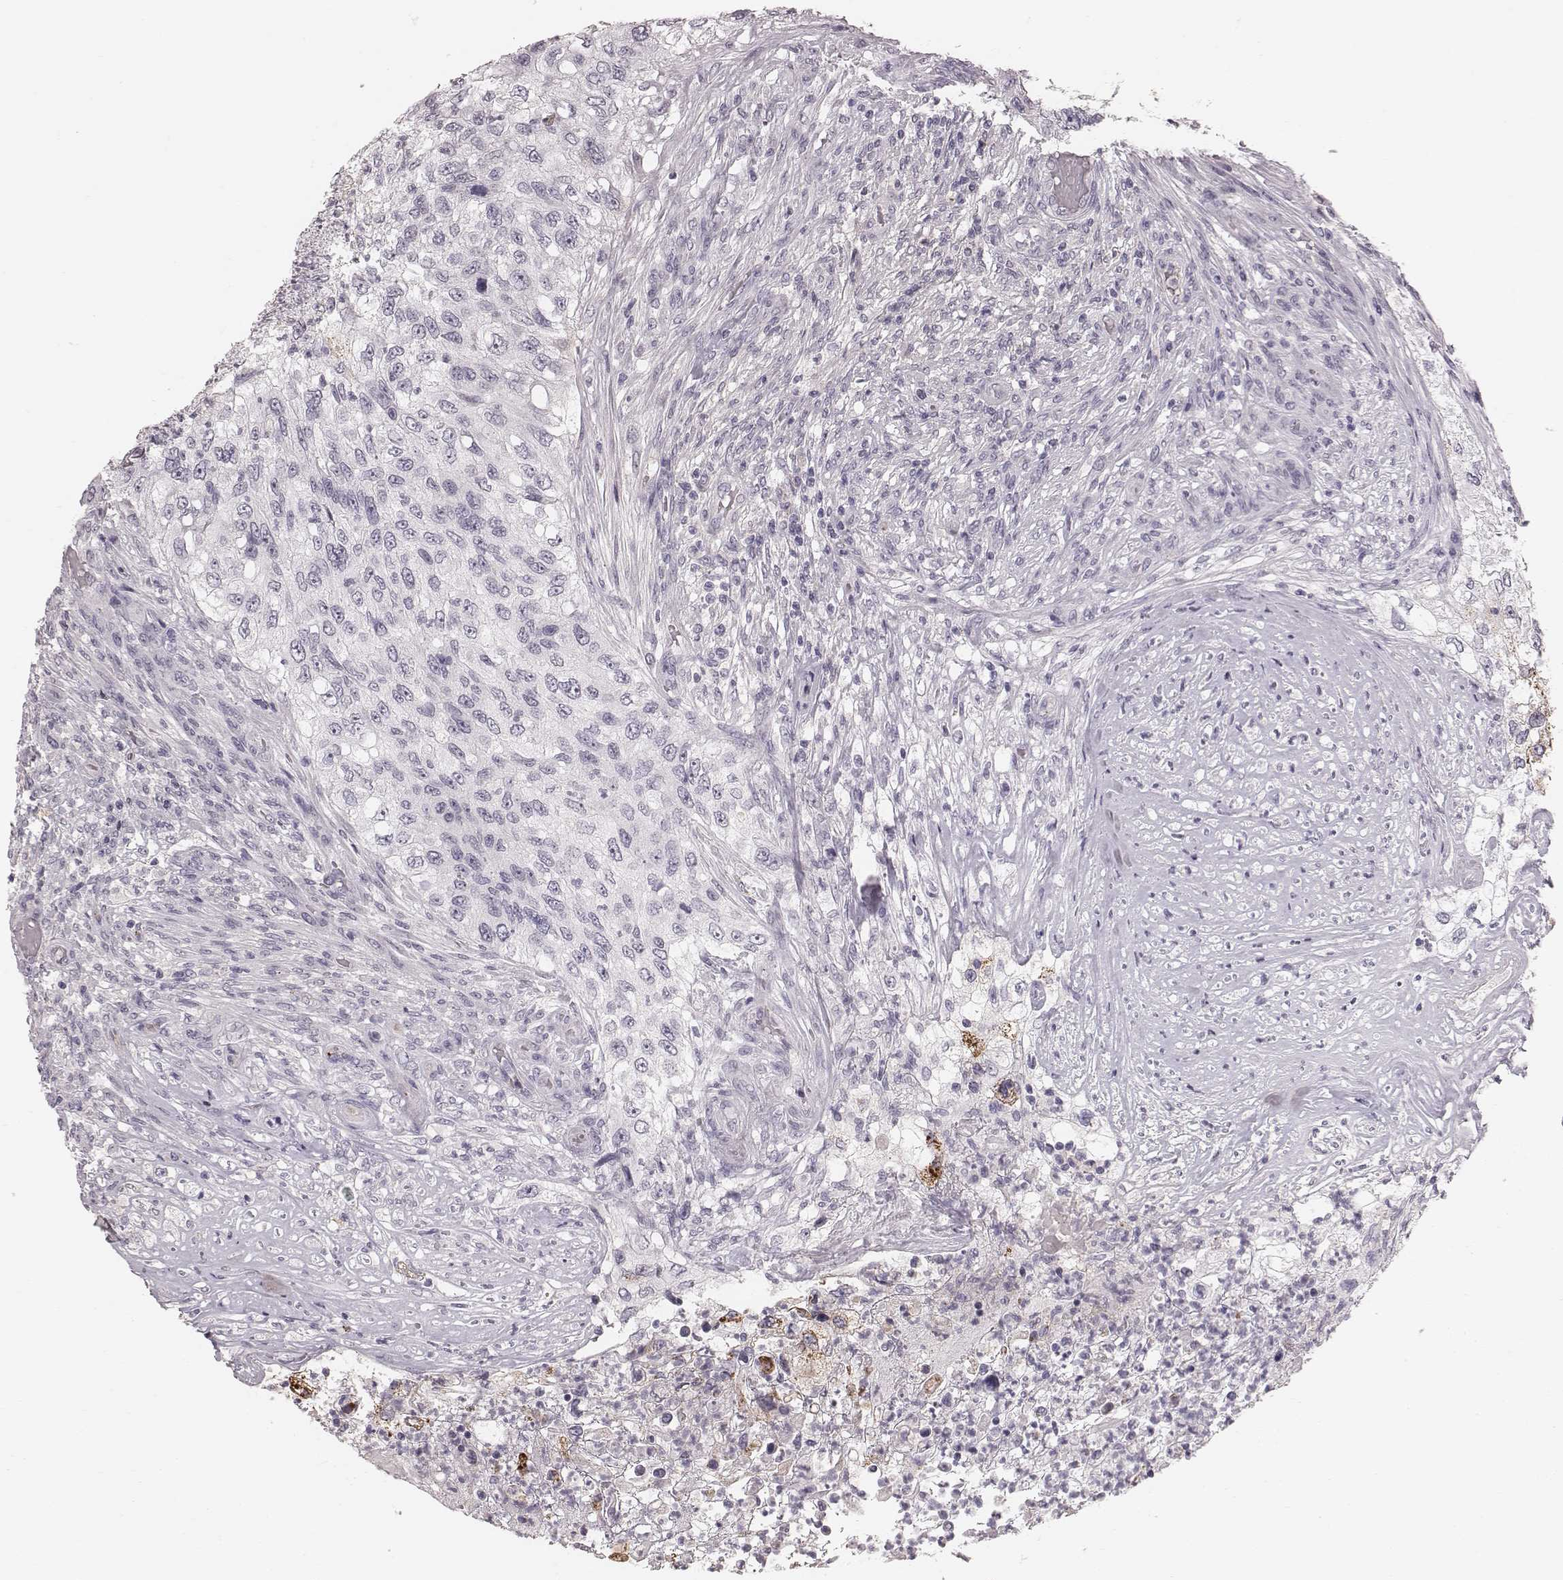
{"staining": {"intensity": "negative", "quantity": "none", "location": "none"}, "tissue": "urothelial cancer", "cell_type": "Tumor cells", "image_type": "cancer", "snomed": [{"axis": "morphology", "description": "Urothelial carcinoma, High grade"}, {"axis": "topography", "description": "Urinary bladder"}], "caption": "Immunohistochemistry (IHC) of urothelial cancer shows no positivity in tumor cells. (DAB IHC, high magnification).", "gene": "CFTR", "patient": {"sex": "female", "age": 60}}